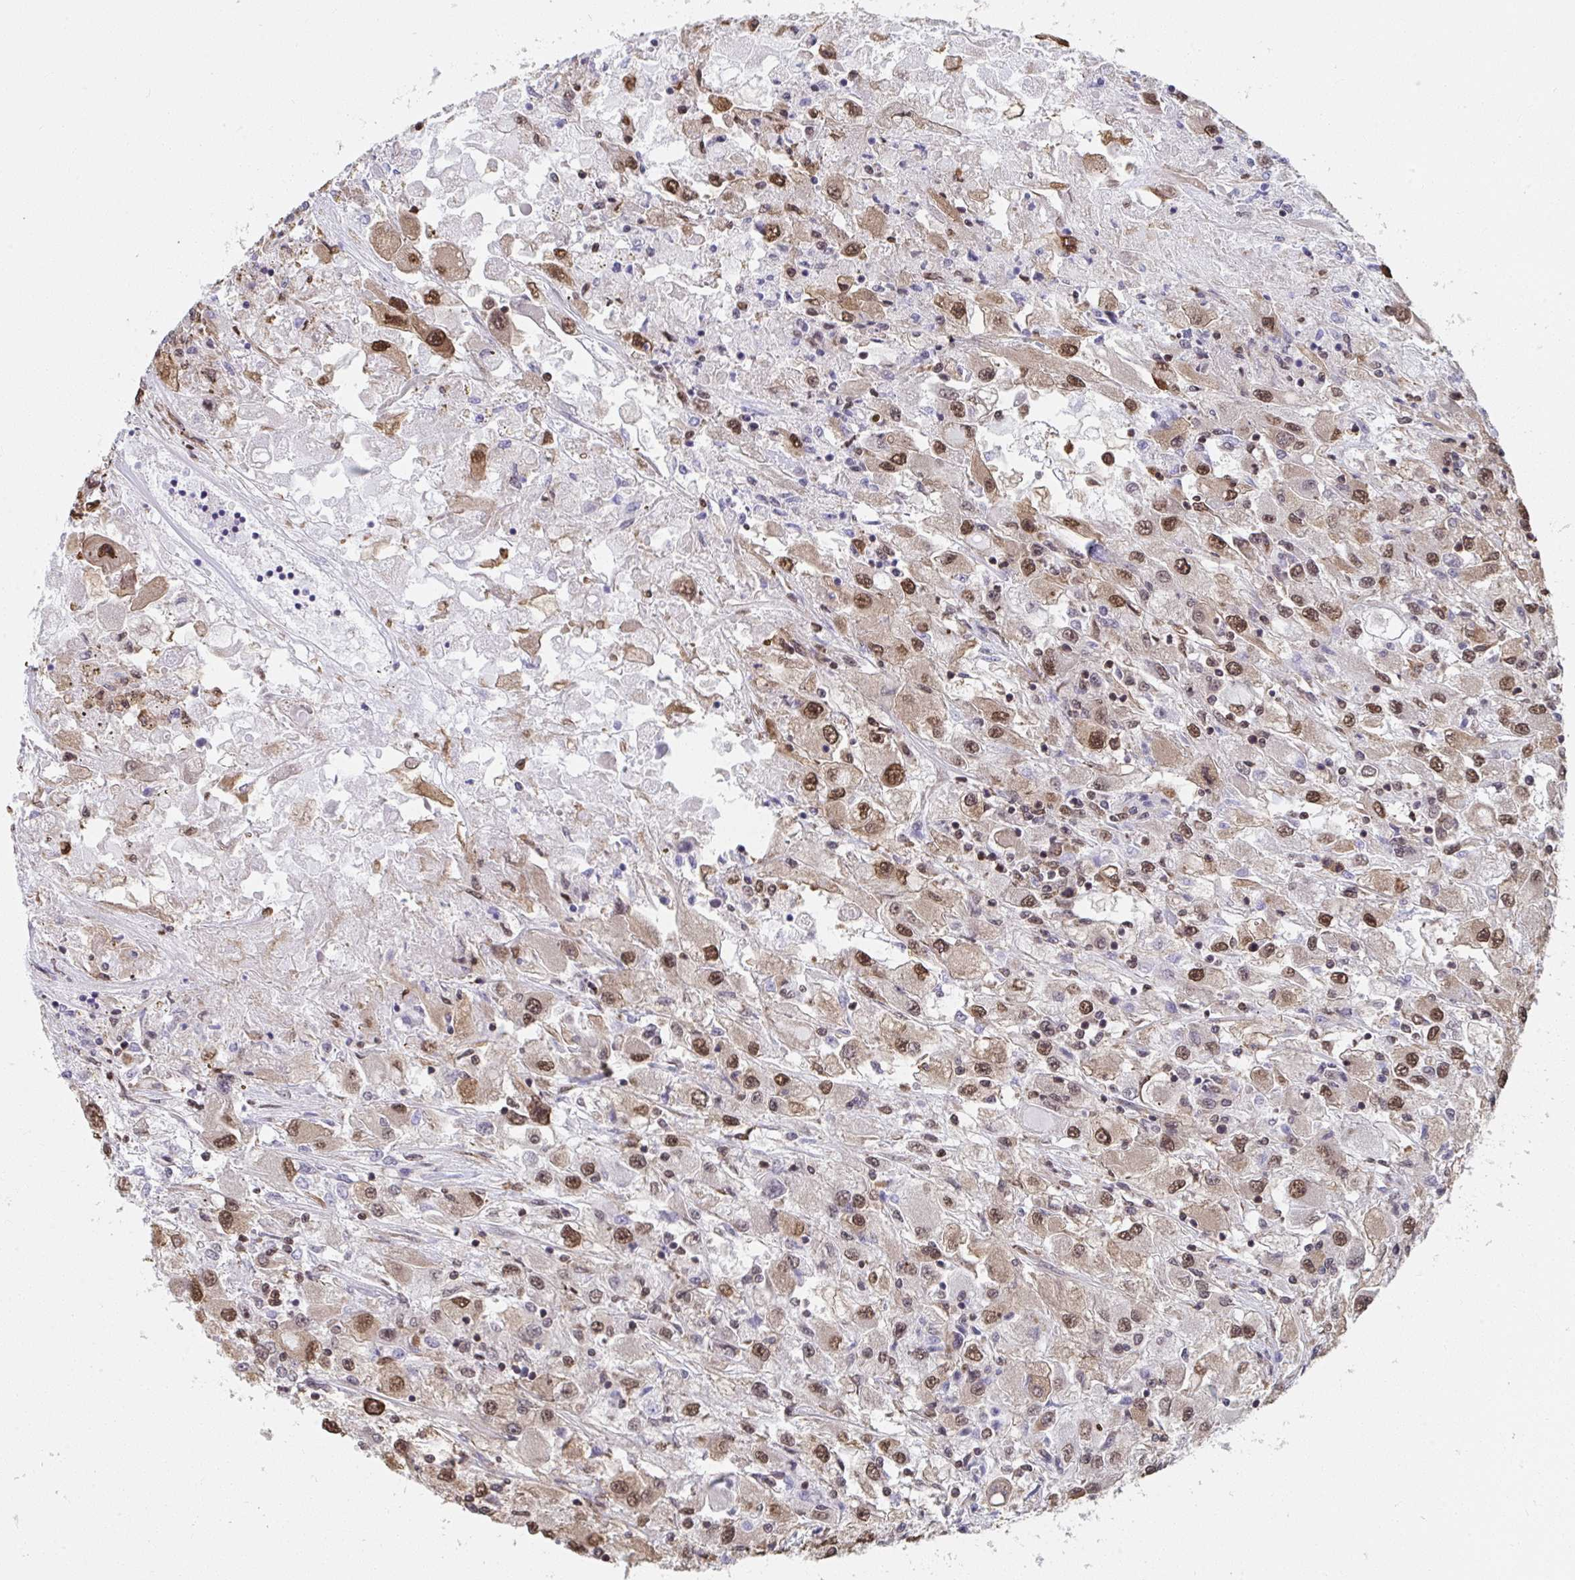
{"staining": {"intensity": "moderate", "quantity": ">75%", "location": "cytoplasmic/membranous,nuclear"}, "tissue": "renal cancer", "cell_type": "Tumor cells", "image_type": "cancer", "snomed": [{"axis": "morphology", "description": "Adenocarcinoma, NOS"}, {"axis": "topography", "description": "Kidney"}], "caption": "Protein staining exhibits moderate cytoplasmic/membranous and nuclear staining in about >75% of tumor cells in adenocarcinoma (renal).", "gene": "SYNCRIP", "patient": {"sex": "female", "age": 67}}